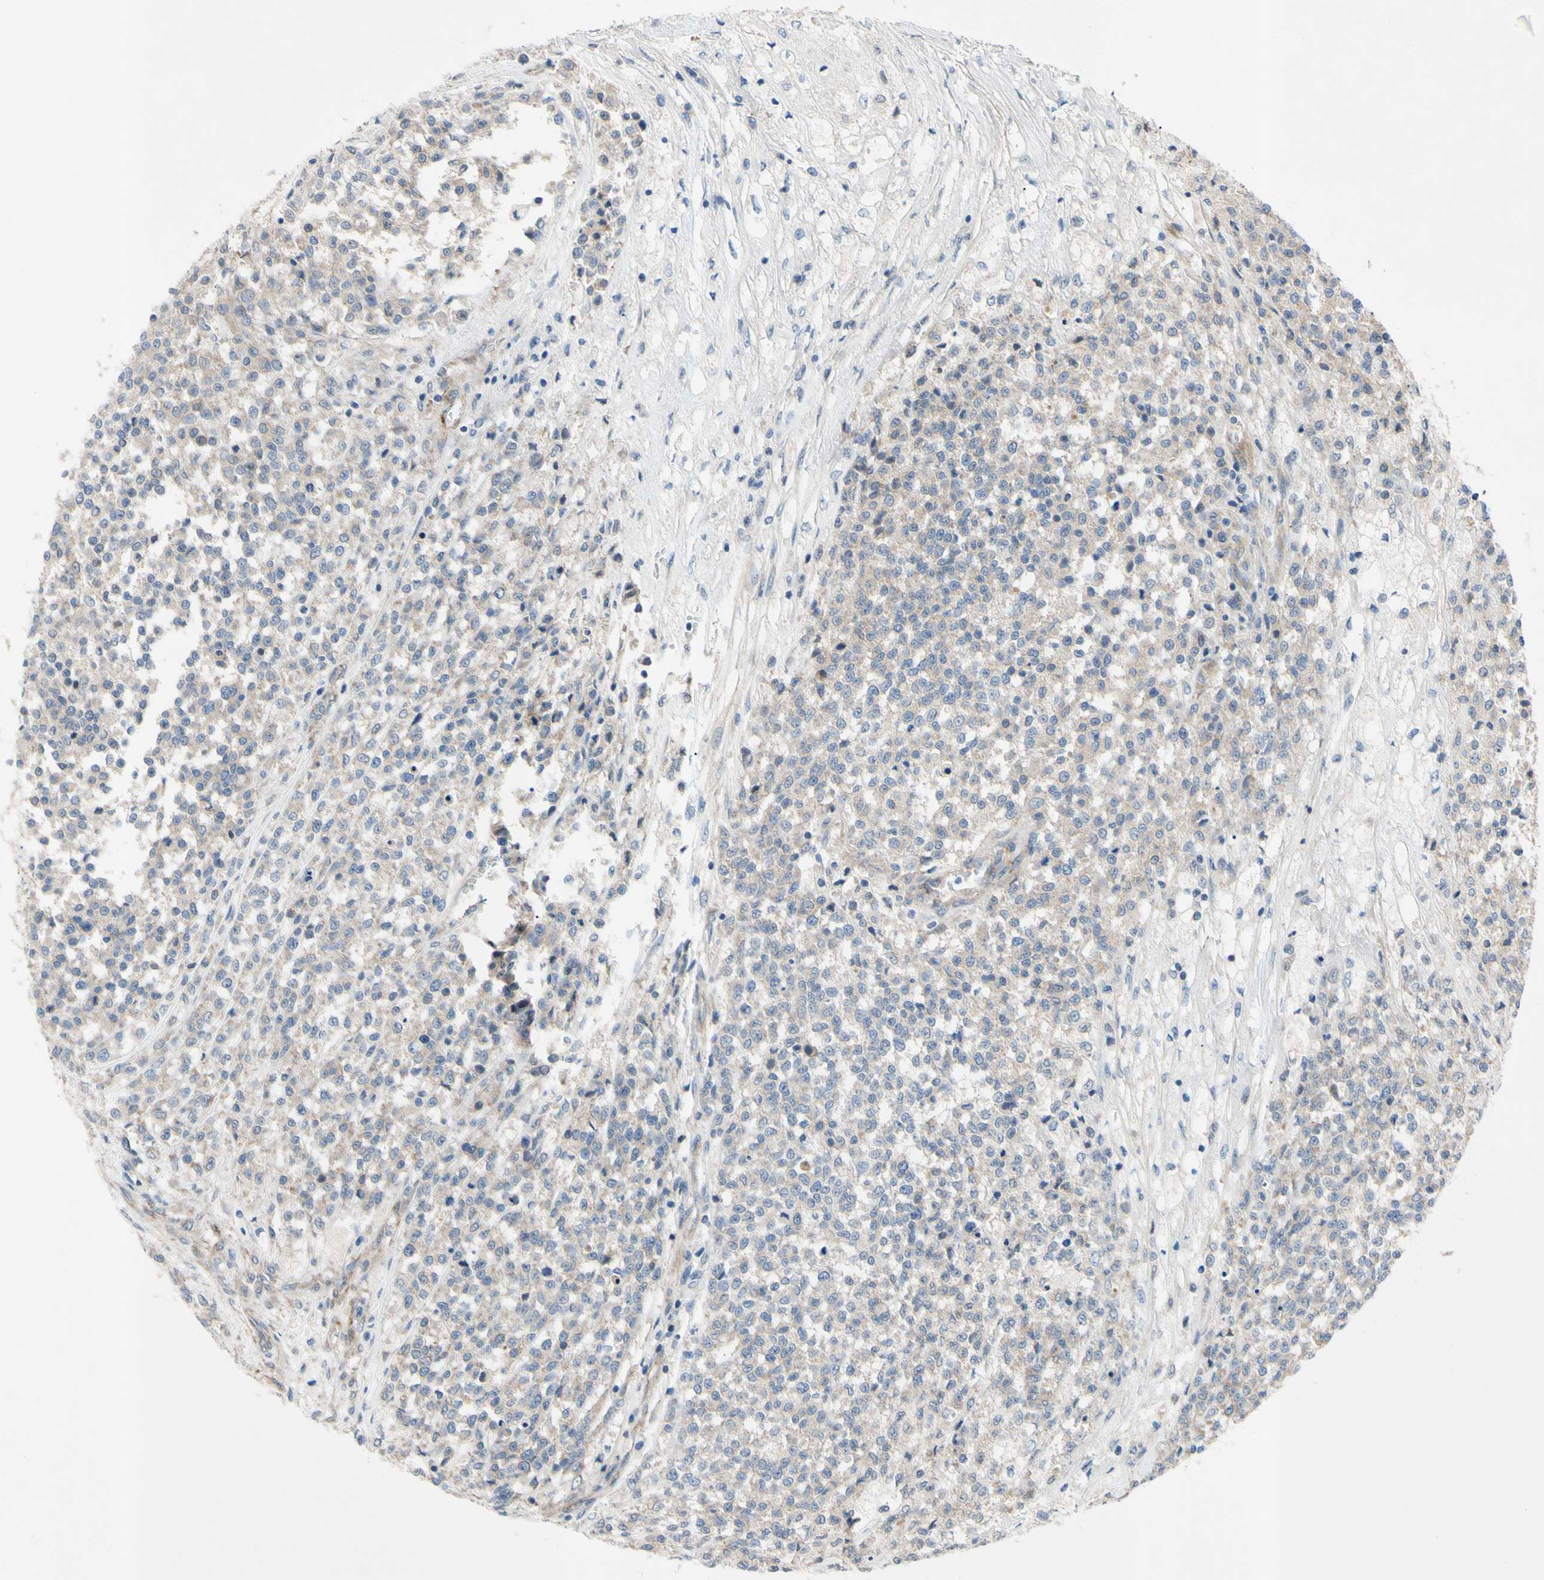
{"staining": {"intensity": "negative", "quantity": "none", "location": "none"}, "tissue": "testis cancer", "cell_type": "Tumor cells", "image_type": "cancer", "snomed": [{"axis": "morphology", "description": "Seminoma, NOS"}, {"axis": "topography", "description": "Testis"}], "caption": "Immunohistochemistry (IHC) image of neoplastic tissue: seminoma (testis) stained with DAB (3,3'-diaminobenzidine) shows no significant protein expression in tumor cells.", "gene": "SVIL", "patient": {"sex": "male", "age": 59}}